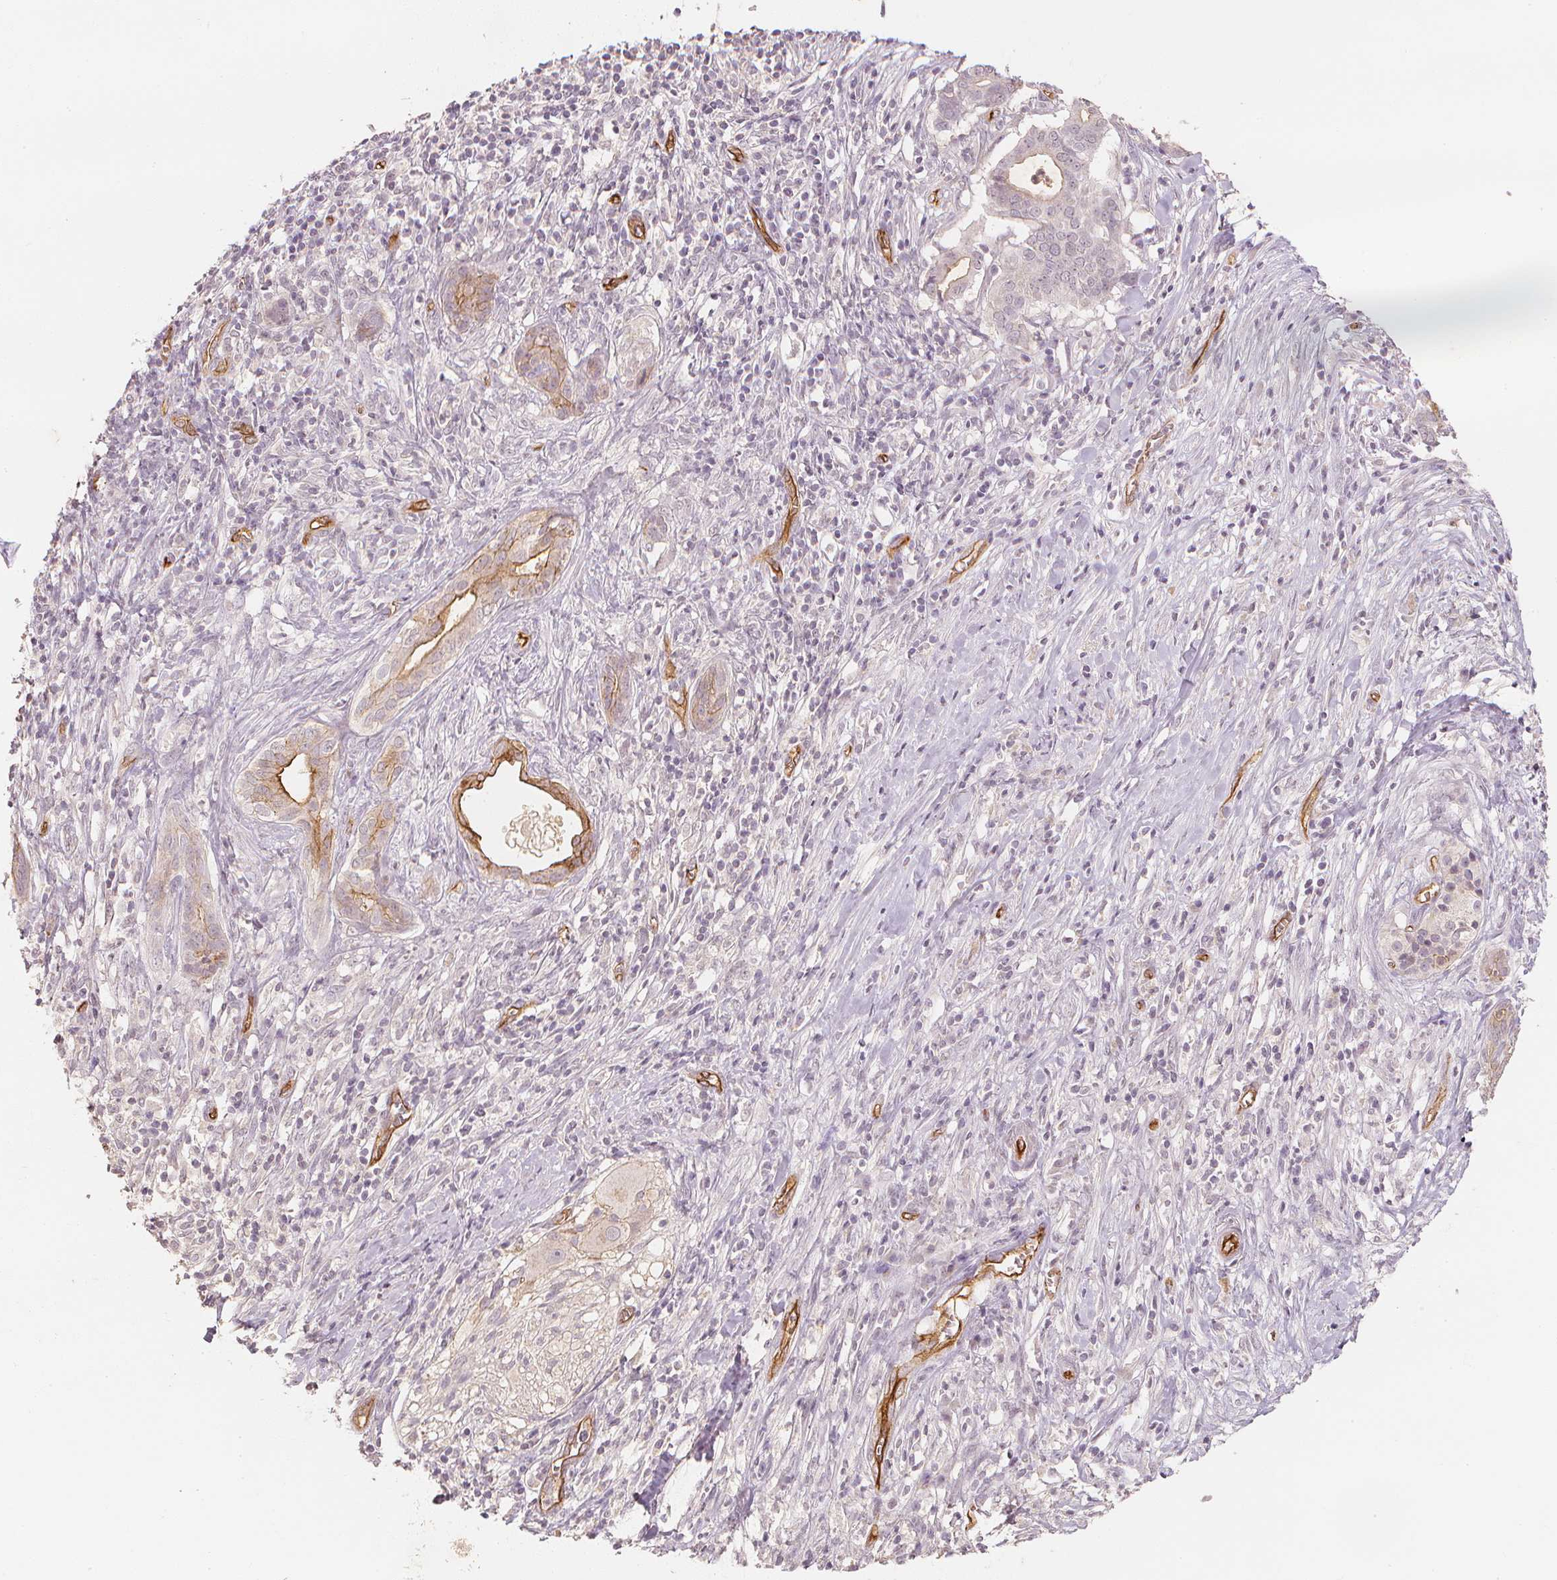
{"staining": {"intensity": "moderate", "quantity": "<25%", "location": "cytoplasmic/membranous"}, "tissue": "pancreatic cancer", "cell_type": "Tumor cells", "image_type": "cancer", "snomed": [{"axis": "morphology", "description": "Adenocarcinoma, NOS"}, {"axis": "topography", "description": "Pancreas"}], "caption": "IHC micrograph of pancreatic cancer stained for a protein (brown), which exhibits low levels of moderate cytoplasmic/membranous expression in about <25% of tumor cells.", "gene": "CIB1", "patient": {"sex": "male", "age": 61}}